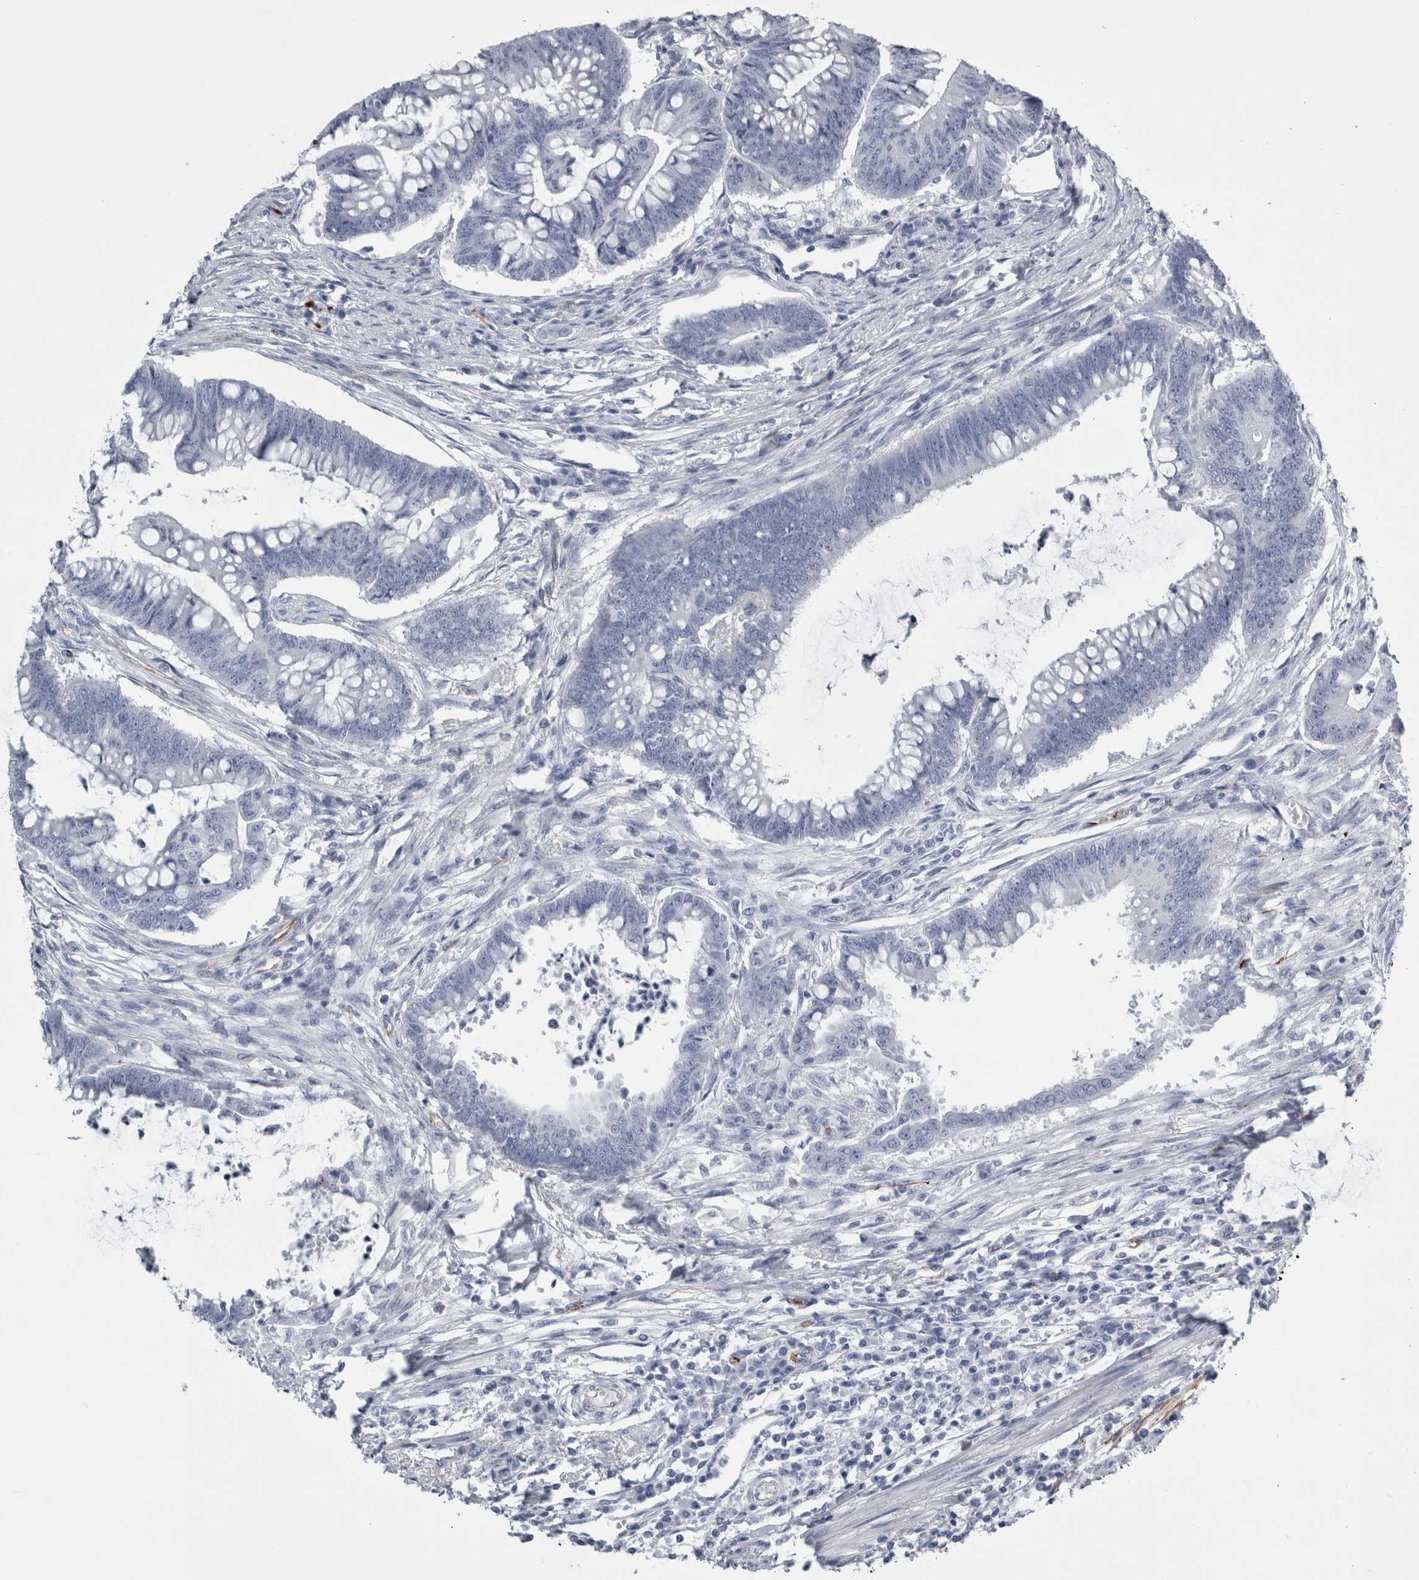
{"staining": {"intensity": "negative", "quantity": "none", "location": "none"}, "tissue": "colorectal cancer", "cell_type": "Tumor cells", "image_type": "cancer", "snomed": [{"axis": "morphology", "description": "Adenoma, NOS"}, {"axis": "morphology", "description": "Adenocarcinoma, NOS"}, {"axis": "topography", "description": "Colon"}], "caption": "Protein analysis of adenoma (colorectal) shows no significant expression in tumor cells.", "gene": "VWDE", "patient": {"sex": "male", "age": 79}}